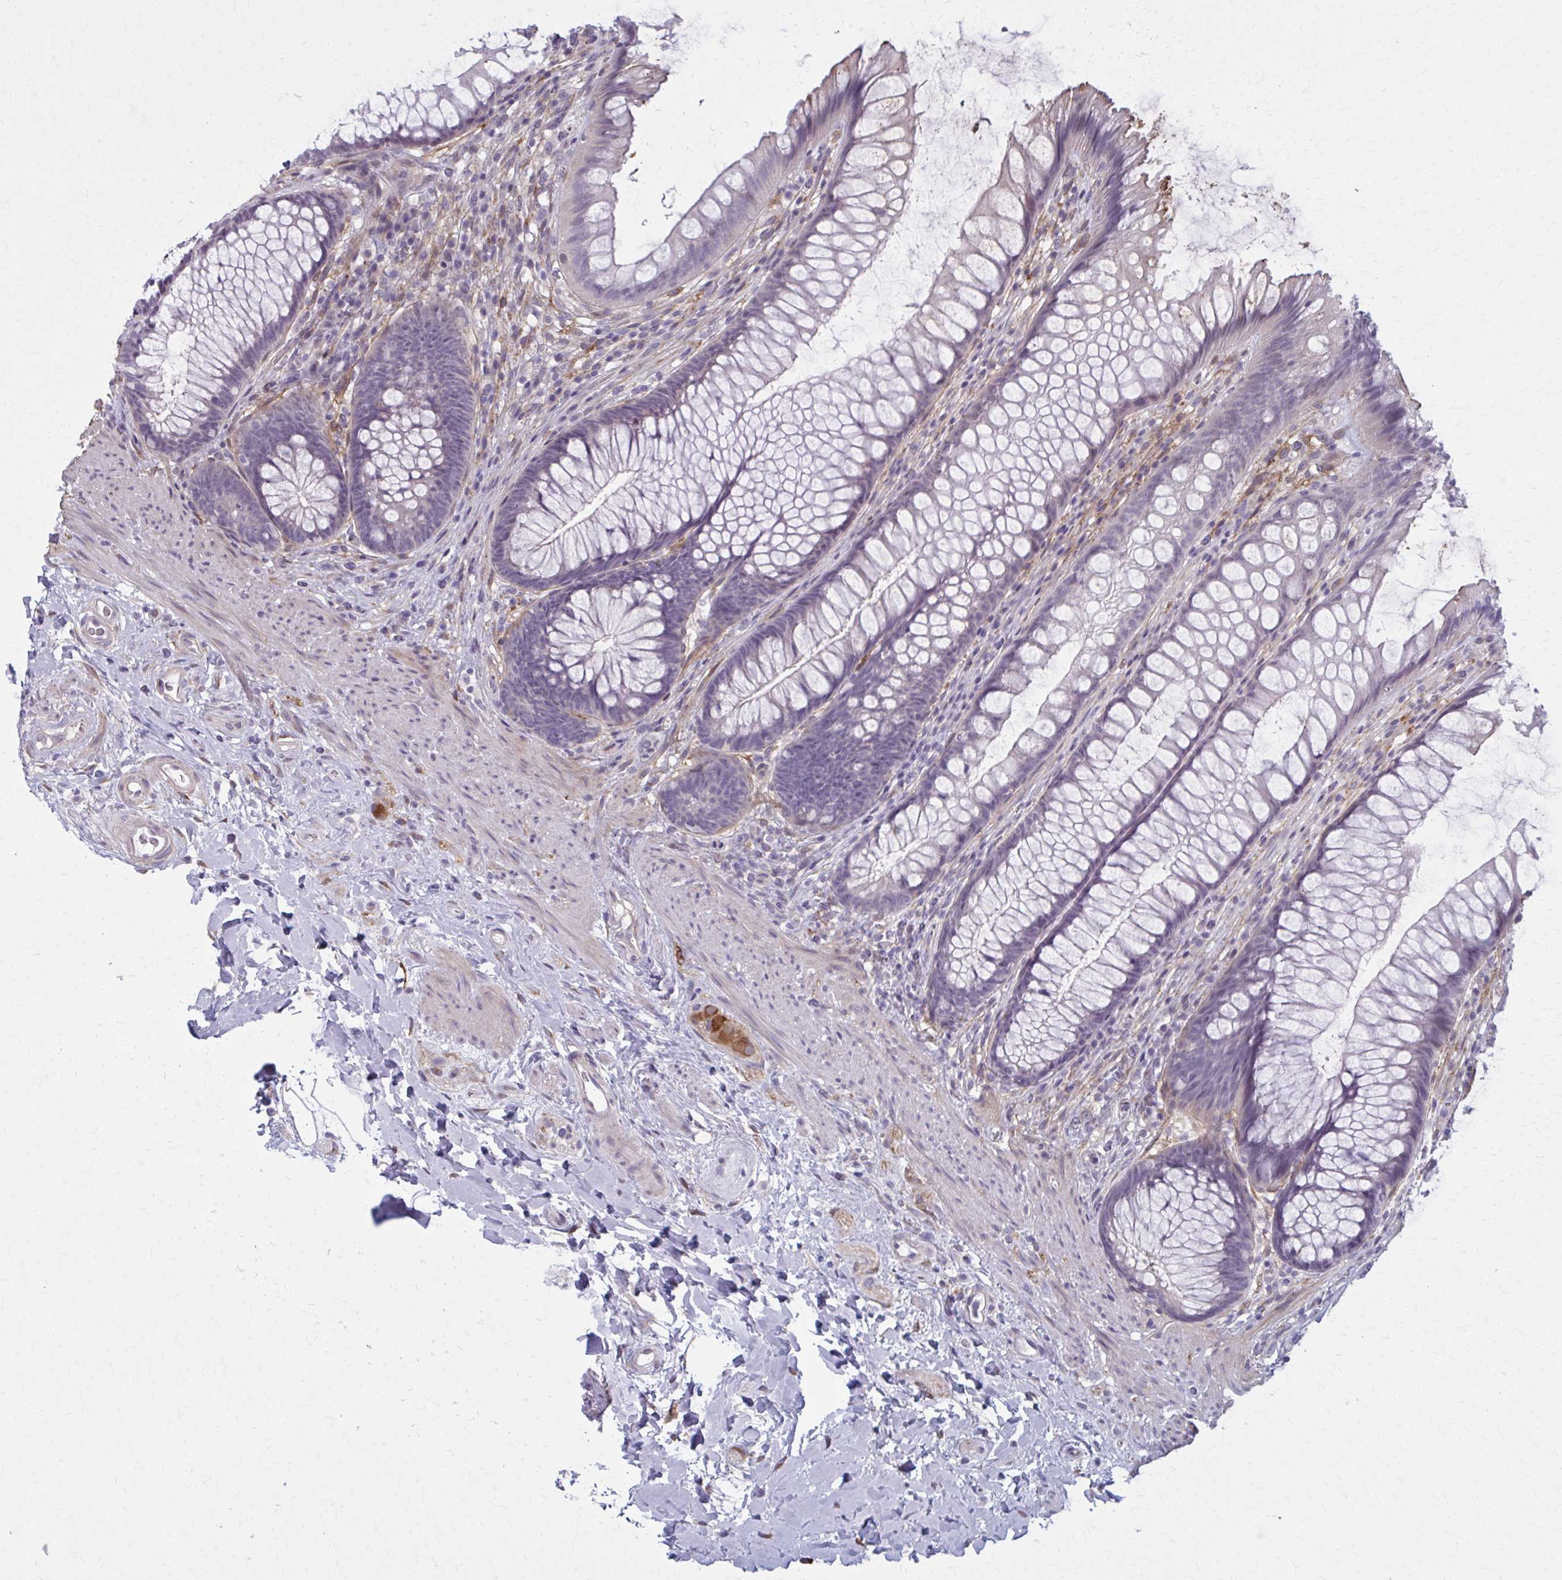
{"staining": {"intensity": "negative", "quantity": "none", "location": "none"}, "tissue": "rectum", "cell_type": "Glandular cells", "image_type": "normal", "snomed": [{"axis": "morphology", "description": "Normal tissue, NOS"}, {"axis": "topography", "description": "Rectum"}], "caption": "This is an IHC histopathology image of normal human rectum. There is no positivity in glandular cells.", "gene": "NUMBL", "patient": {"sex": "male", "age": 53}}